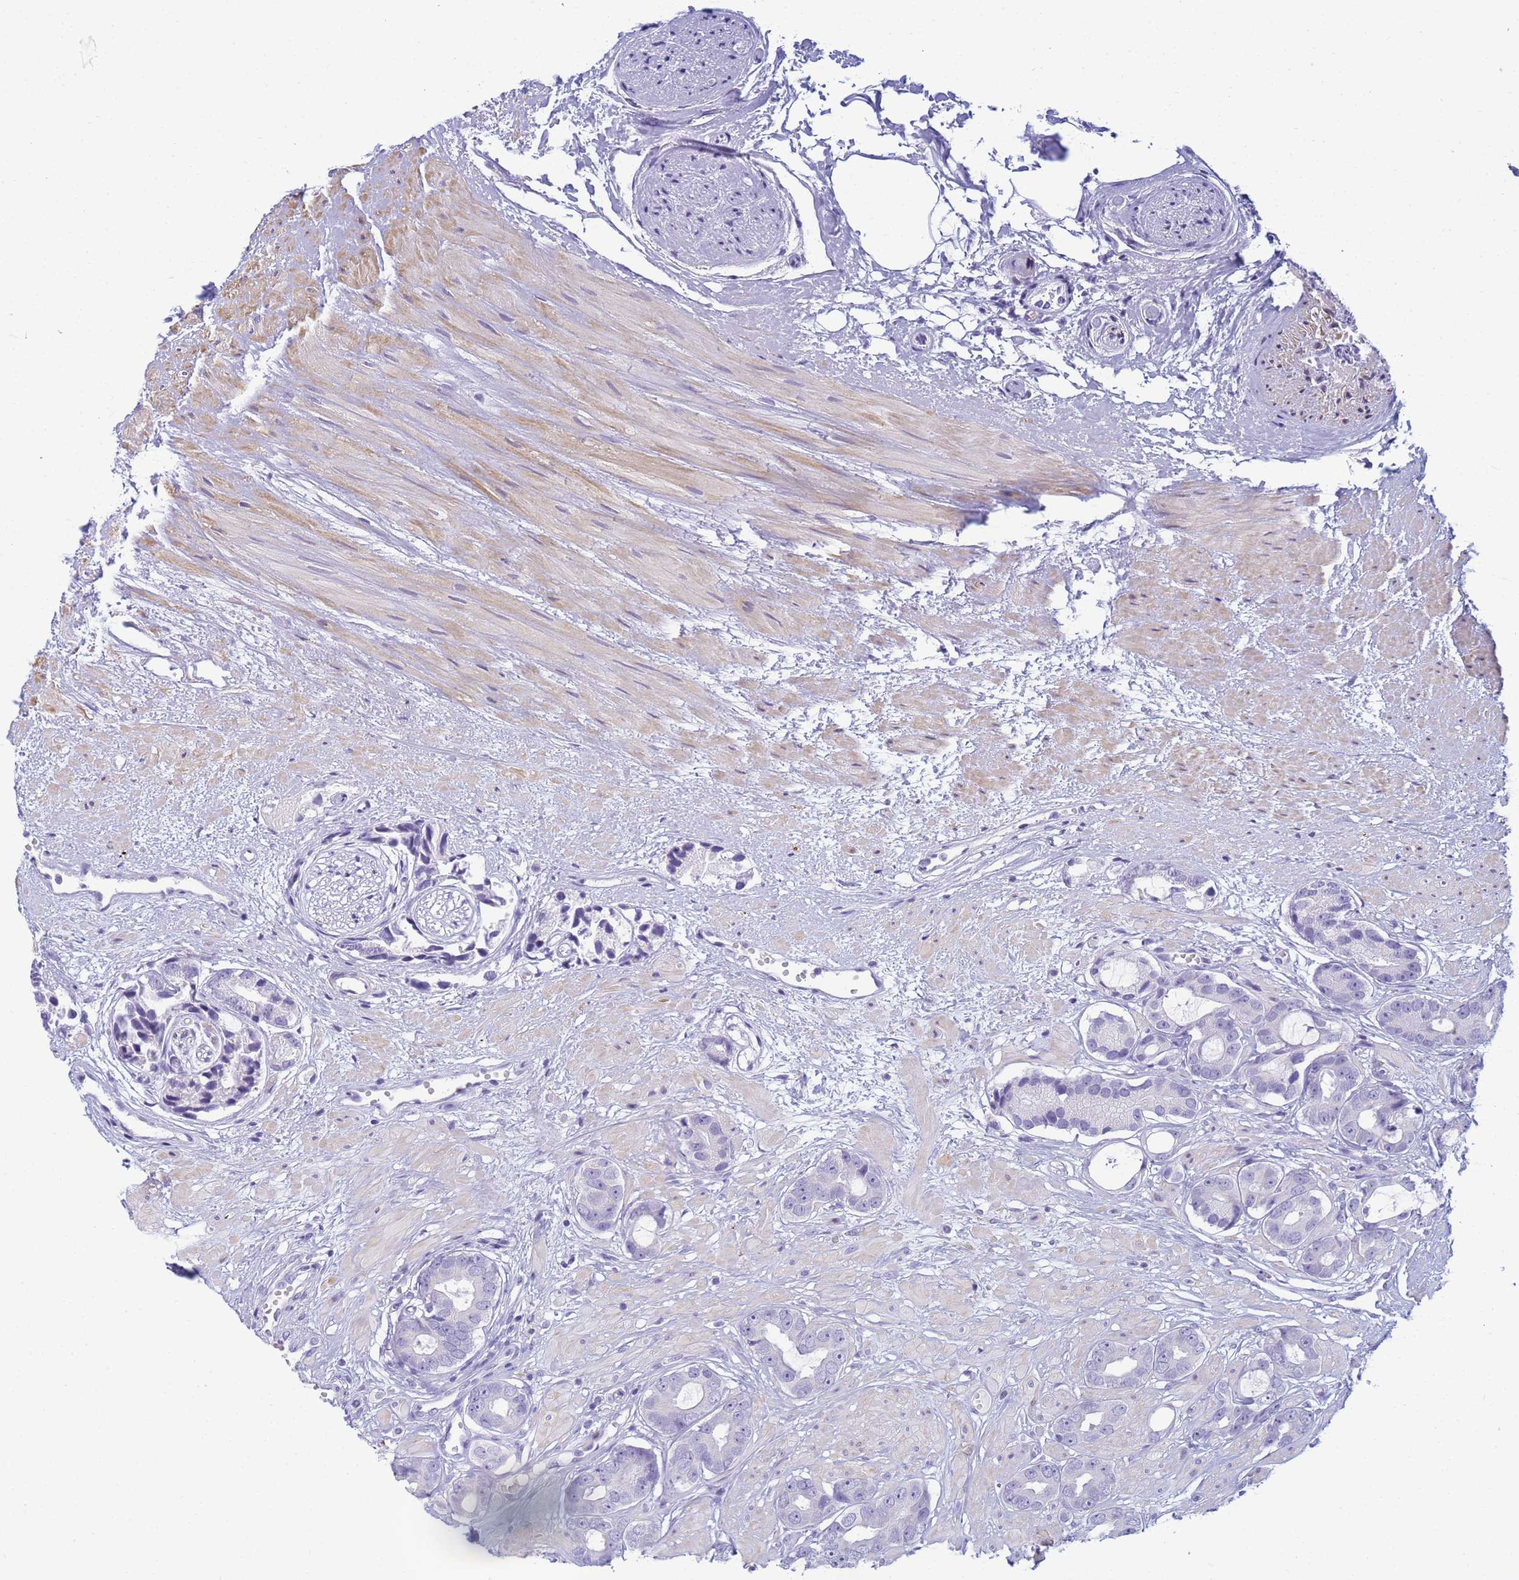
{"staining": {"intensity": "negative", "quantity": "none", "location": "none"}, "tissue": "prostate cancer", "cell_type": "Tumor cells", "image_type": "cancer", "snomed": [{"axis": "morphology", "description": "Adenocarcinoma, Low grade"}, {"axis": "topography", "description": "Prostate"}], "caption": "Tumor cells show no significant protein staining in adenocarcinoma (low-grade) (prostate).", "gene": "SNX20", "patient": {"sex": "male", "age": 64}}